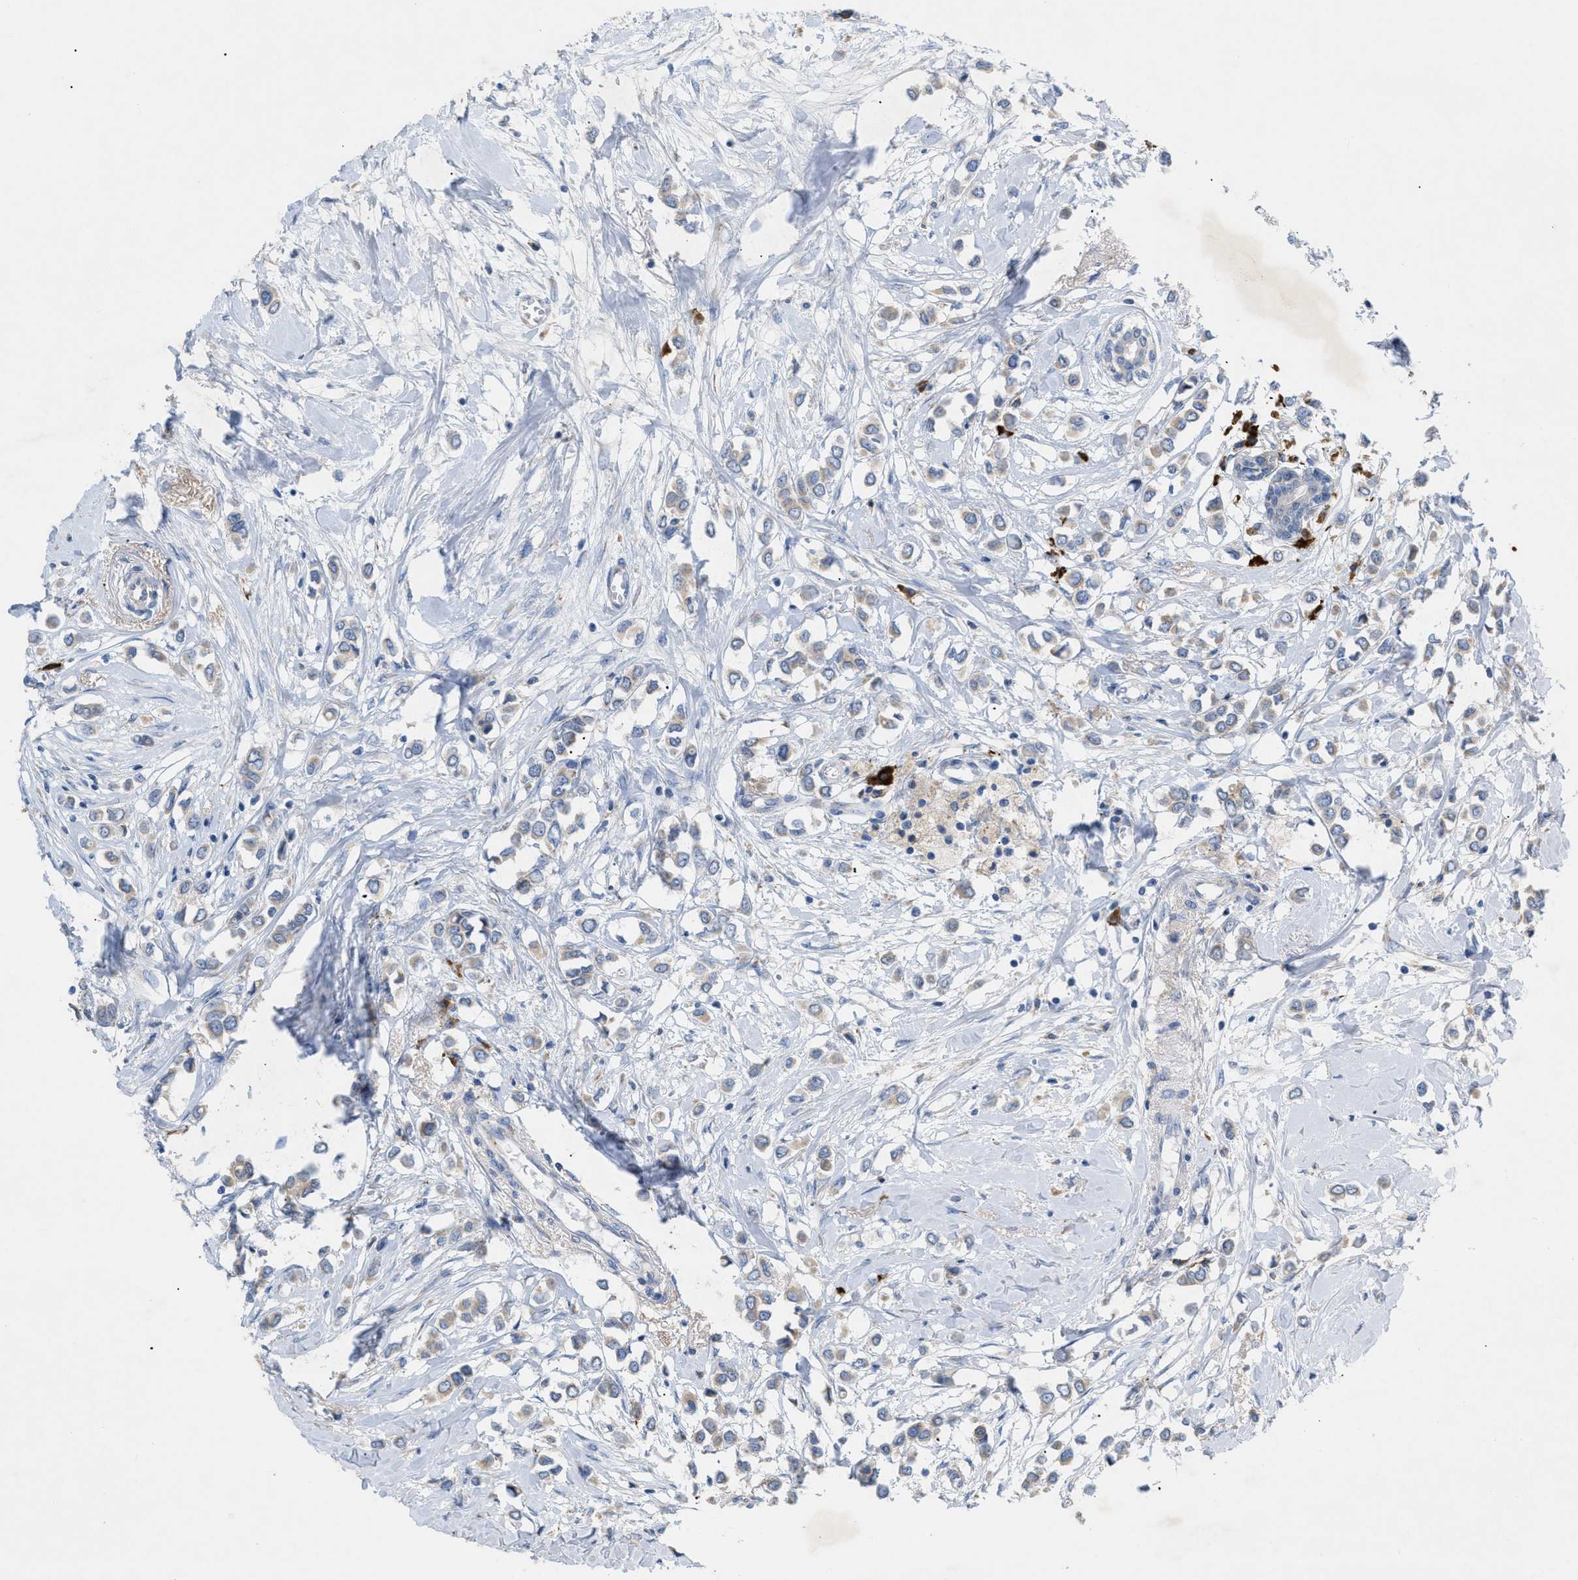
{"staining": {"intensity": "weak", "quantity": "25%-75%", "location": "cytoplasmic/membranous"}, "tissue": "breast cancer", "cell_type": "Tumor cells", "image_type": "cancer", "snomed": [{"axis": "morphology", "description": "Lobular carcinoma"}, {"axis": "topography", "description": "Breast"}], "caption": "The micrograph reveals immunohistochemical staining of lobular carcinoma (breast). There is weak cytoplasmic/membranous positivity is appreciated in approximately 25%-75% of tumor cells. The protein of interest is shown in brown color, while the nuclei are stained blue.", "gene": "SLC50A1", "patient": {"sex": "female", "age": 51}}